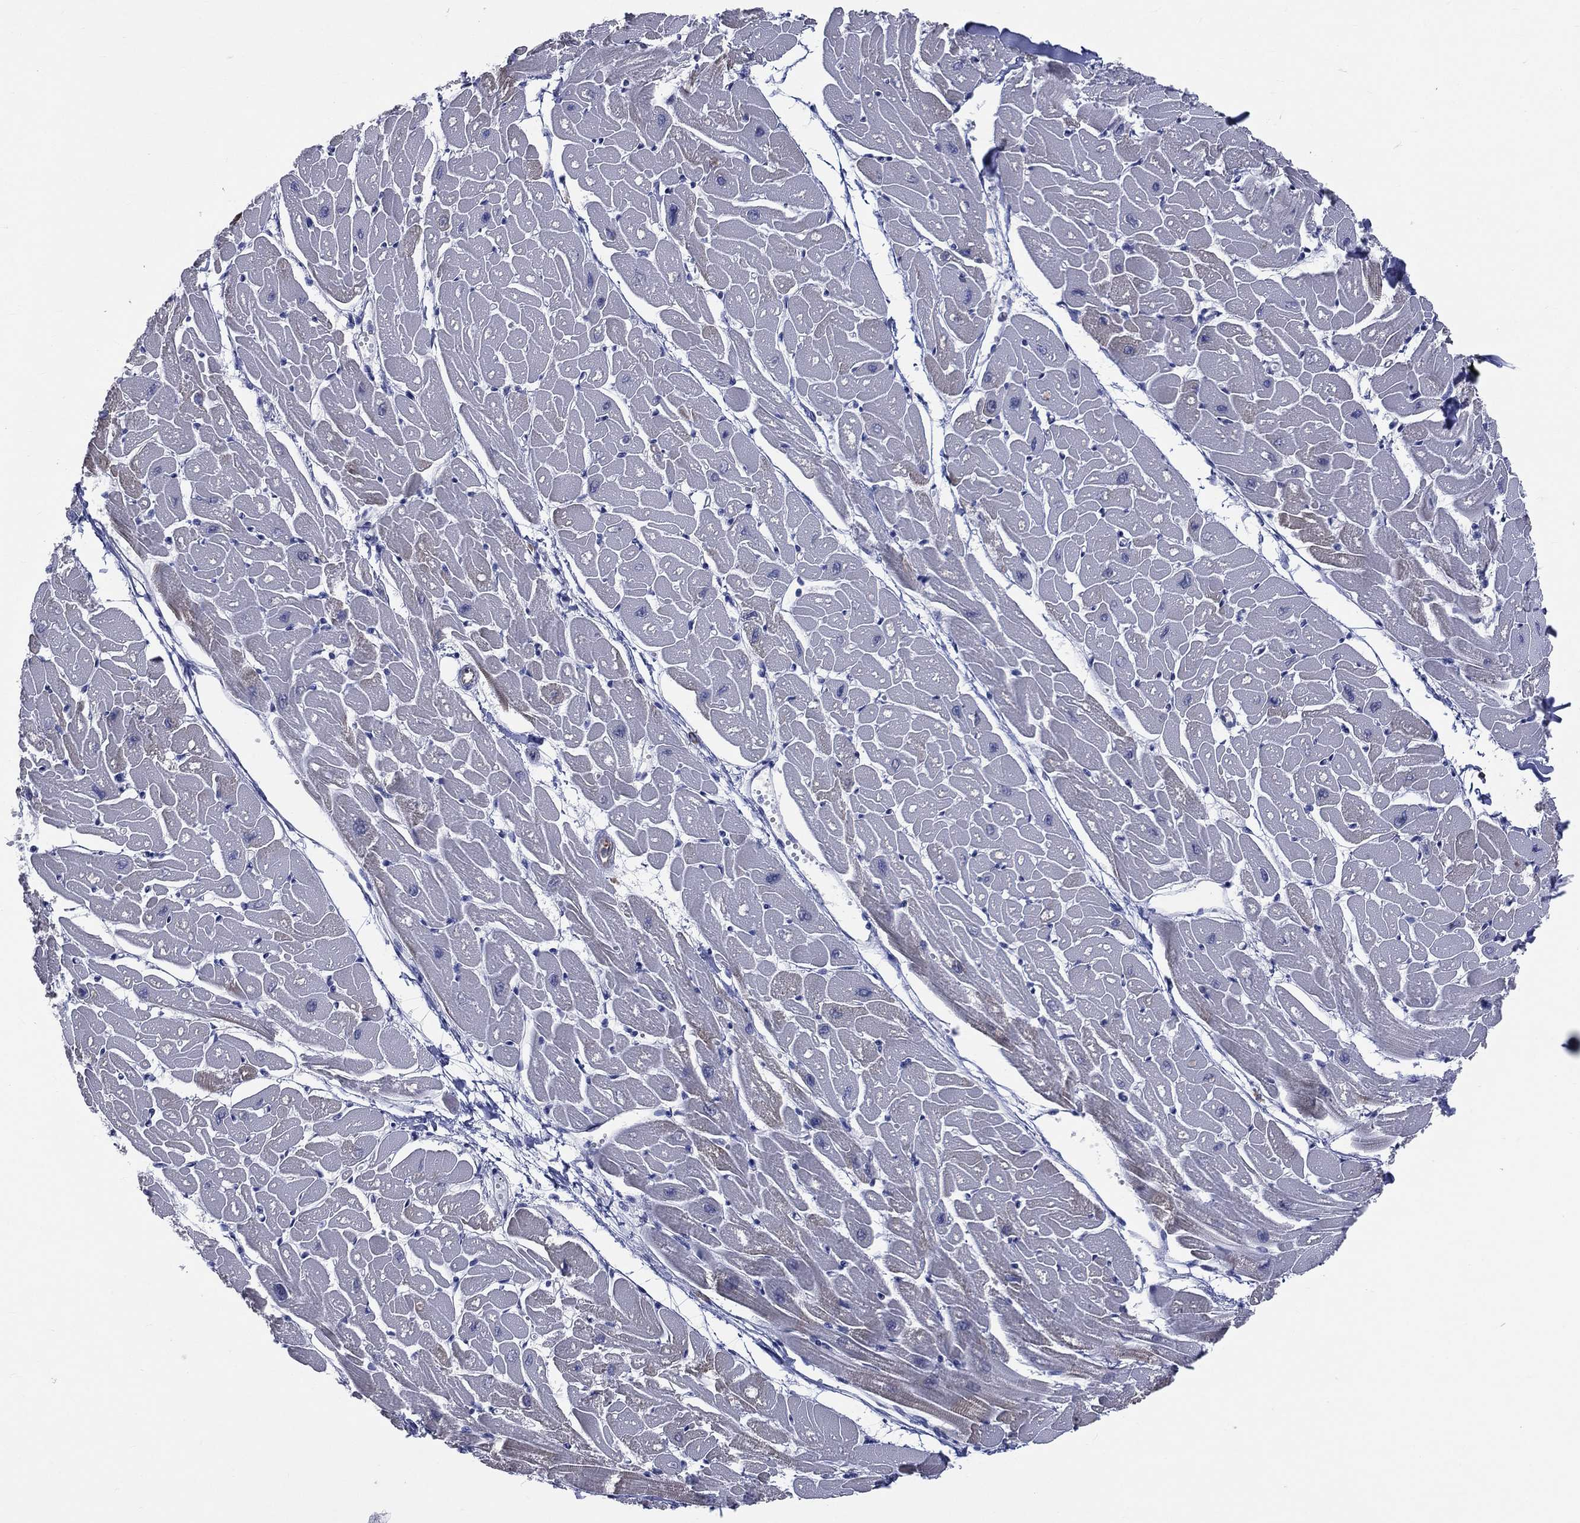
{"staining": {"intensity": "moderate", "quantity": "<25%", "location": "cytoplasmic/membranous"}, "tissue": "heart muscle", "cell_type": "Cardiomyocytes", "image_type": "normal", "snomed": [{"axis": "morphology", "description": "Normal tissue, NOS"}, {"axis": "topography", "description": "Heart"}], "caption": "Brown immunohistochemical staining in unremarkable human heart muscle displays moderate cytoplasmic/membranous expression in about <25% of cardiomyocytes. (IHC, brightfield microscopy, high magnification).", "gene": "AKAP3", "patient": {"sex": "male", "age": 57}}